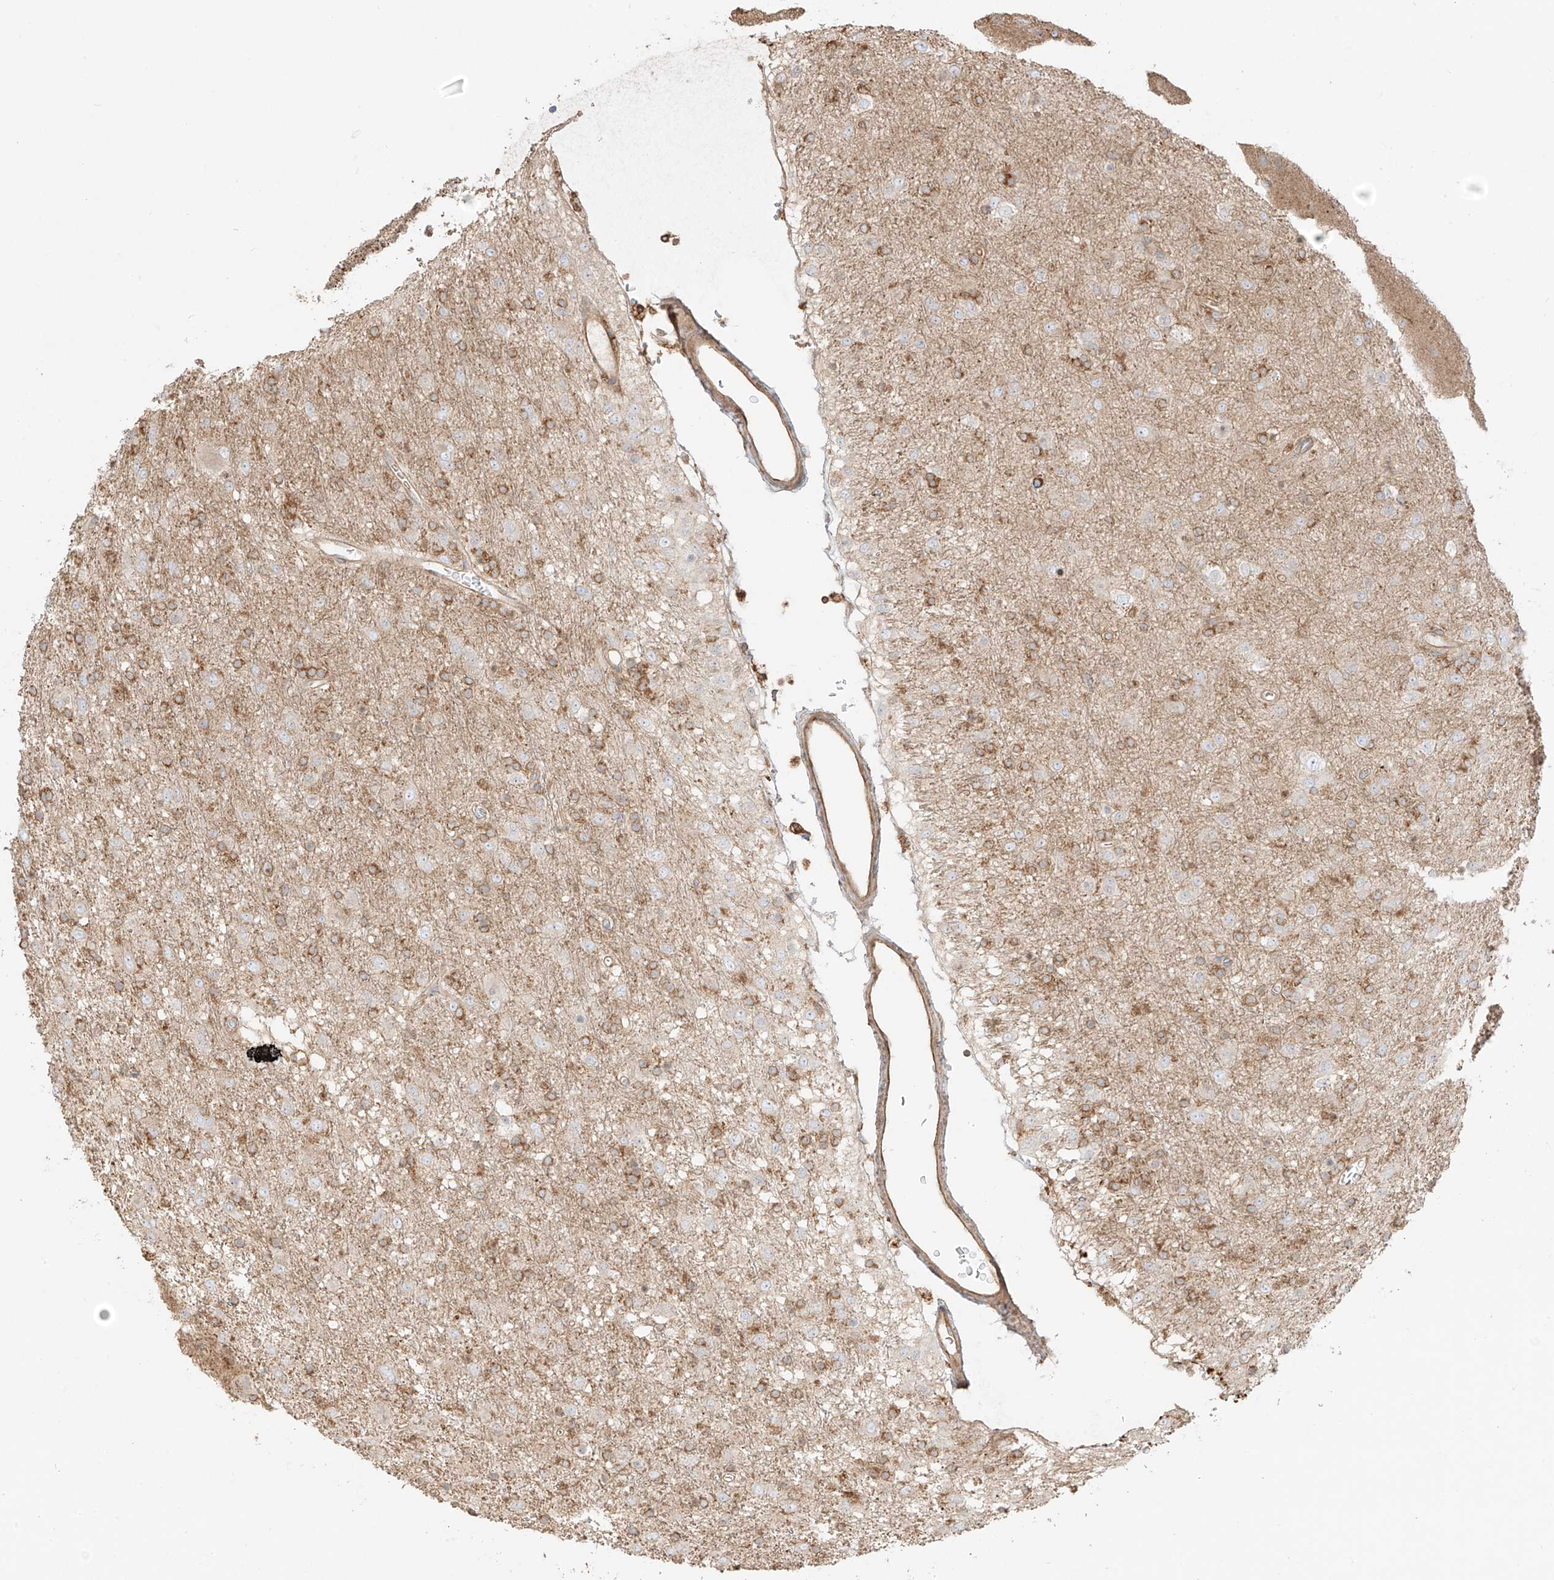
{"staining": {"intensity": "moderate", "quantity": ">75%", "location": "cytoplasmic/membranous"}, "tissue": "glioma", "cell_type": "Tumor cells", "image_type": "cancer", "snomed": [{"axis": "morphology", "description": "Glioma, malignant, Low grade"}, {"axis": "topography", "description": "Brain"}], "caption": "The immunohistochemical stain labels moderate cytoplasmic/membranous expression in tumor cells of low-grade glioma (malignant) tissue. The protein is stained brown, and the nuclei are stained in blue (DAB IHC with brightfield microscopy, high magnification).", "gene": "SNX9", "patient": {"sex": "male", "age": 65}}